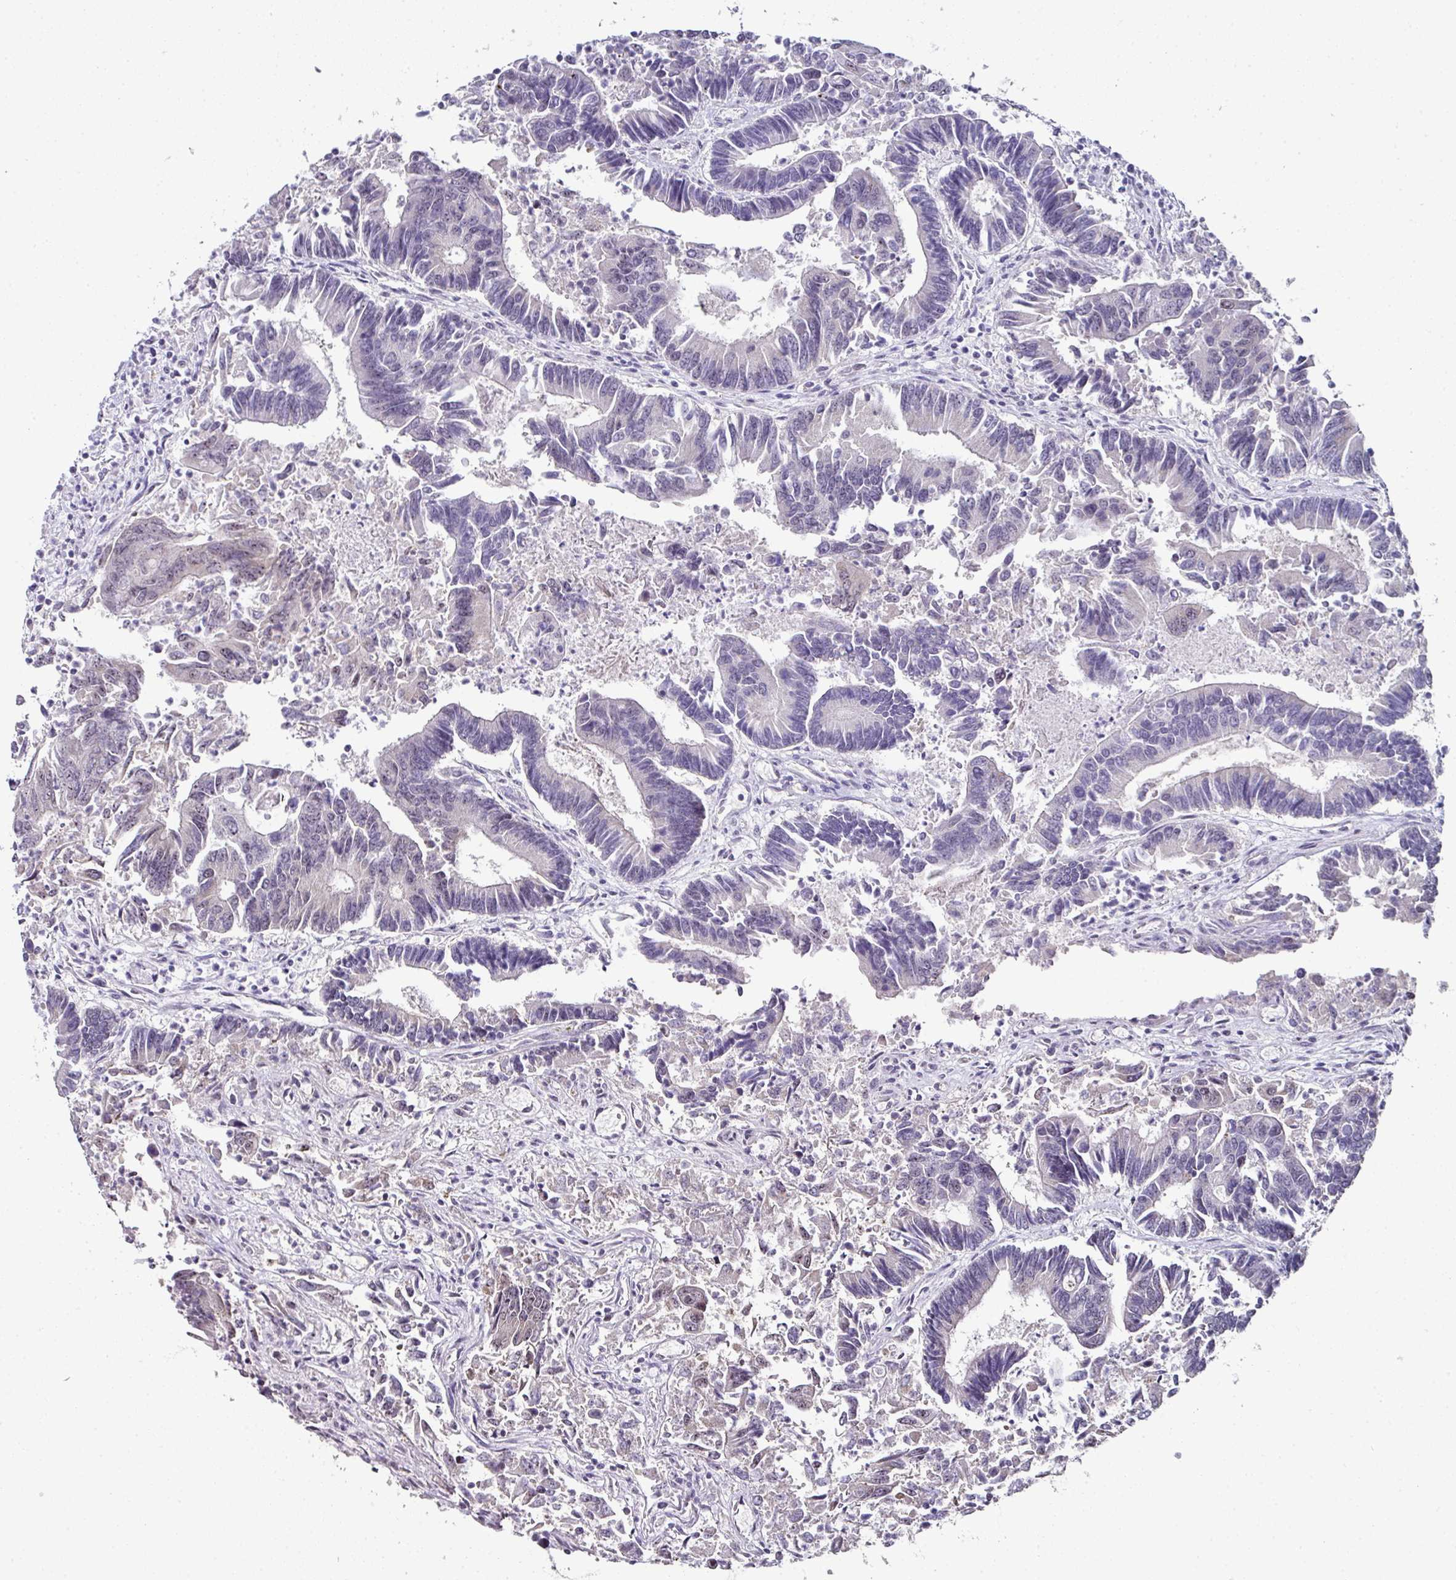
{"staining": {"intensity": "moderate", "quantity": "<25%", "location": "nuclear"}, "tissue": "colorectal cancer", "cell_type": "Tumor cells", "image_type": "cancer", "snomed": [{"axis": "morphology", "description": "Adenocarcinoma, NOS"}, {"axis": "topography", "description": "Colon"}], "caption": "A histopathology image showing moderate nuclear staining in about <25% of tumor cells in adenocarcinoma (colorectal), as visualized by brown immunohistochemical staining.", "gene": "NACC2", "patient": {"sex": "female", "age": 67}}